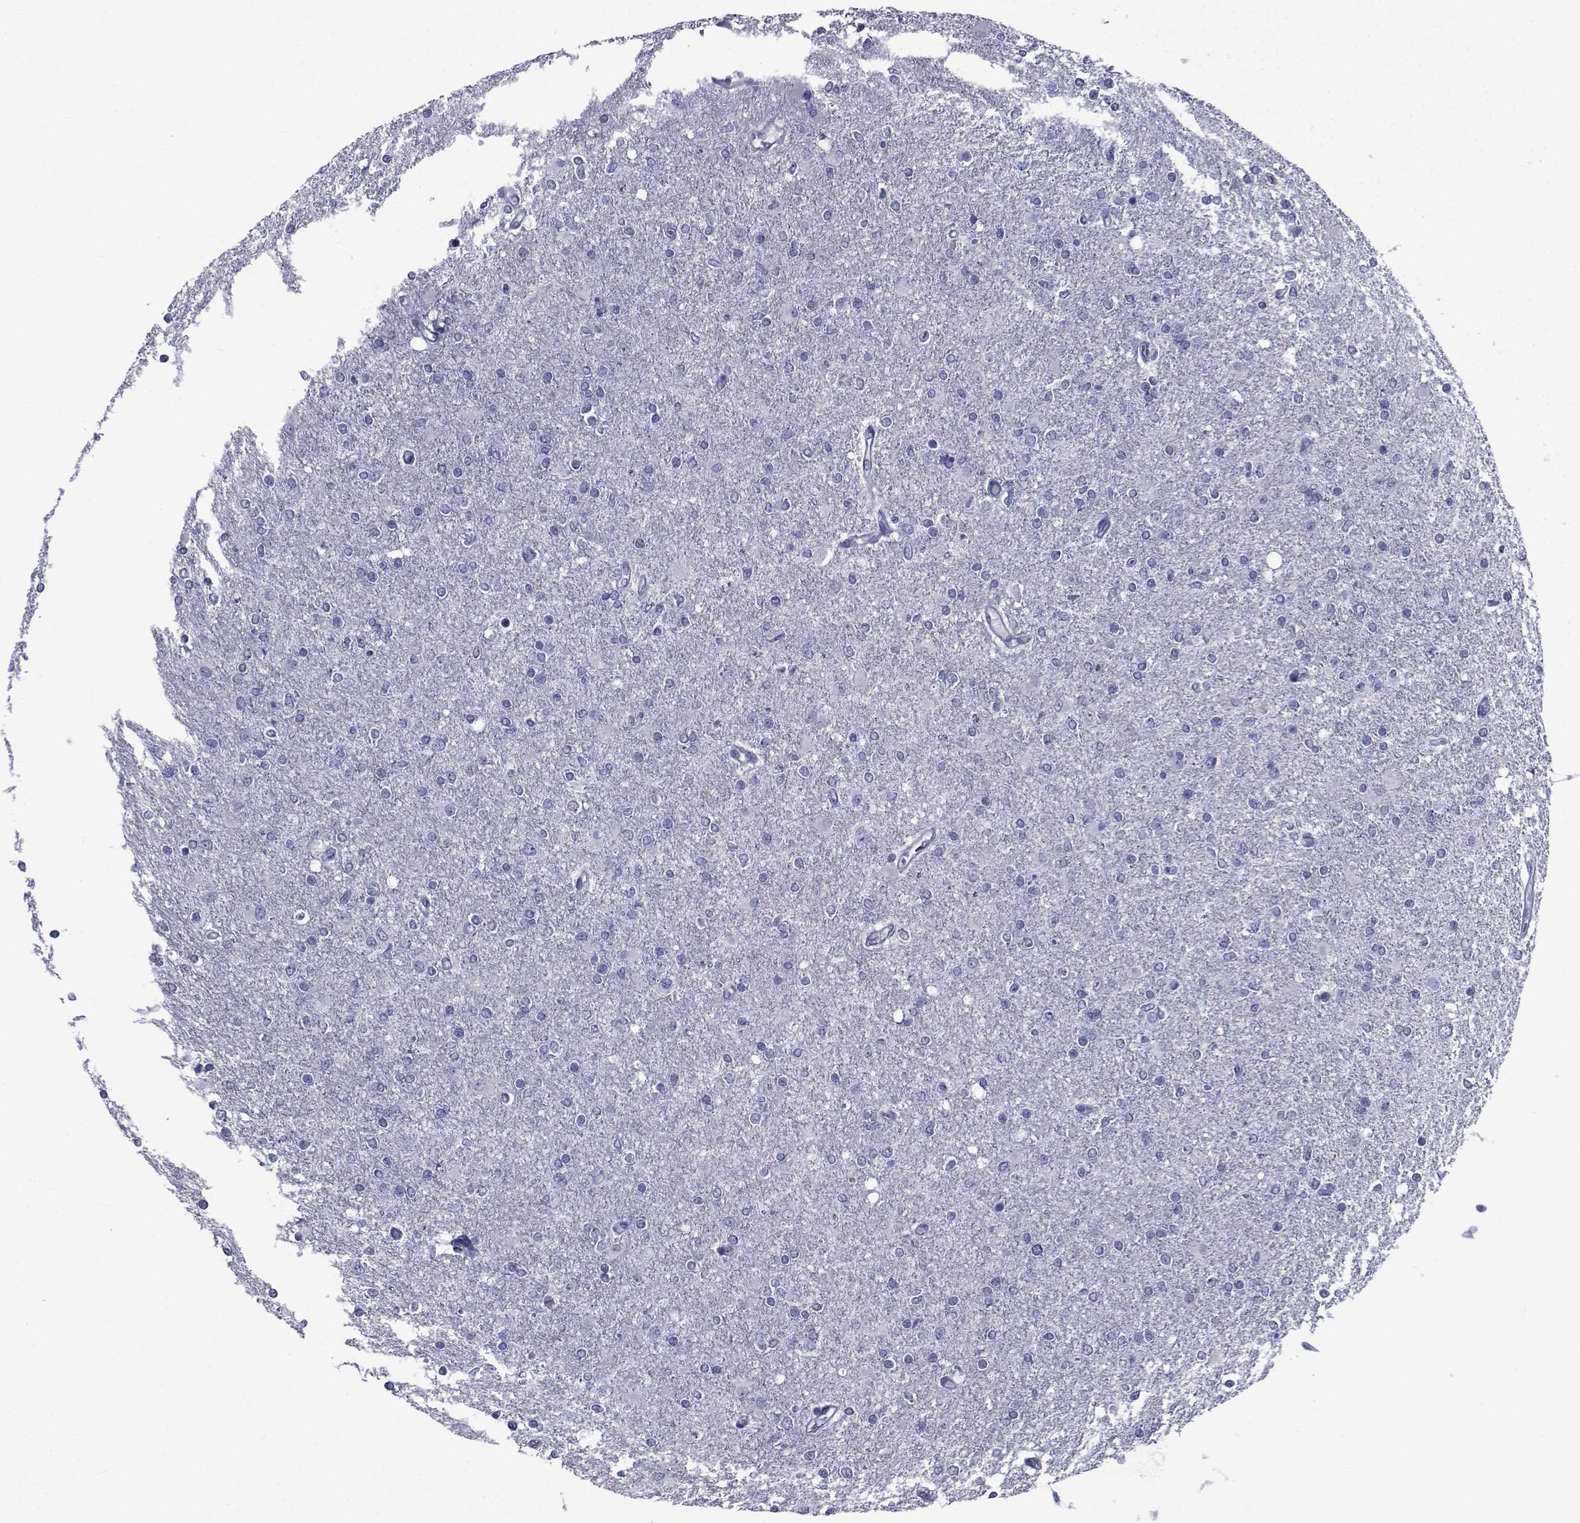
{"staining": {"intensity": "negative", "quantity": "none", "location": "none"}, "tissue": "glioma", "cell_type": "Tumor cells", "image_type": "cancer", "snomed": [{"axis": "morphology", "description": "Glioma, malignant, High grade"}, {"axis": "topography", "description": "Cerebral cortex"}], "caption": "Photomicrograph shows no significant protein expression in tumor cells of glioma. Brightfield microscopy of IHC stained with DAB (3,3'-diaminobenzidine) (brown) and hematoxylin (blue), captured at high magnification.", "gene": "ROPN1", "patient": {"sex": "male", "age": 70}}